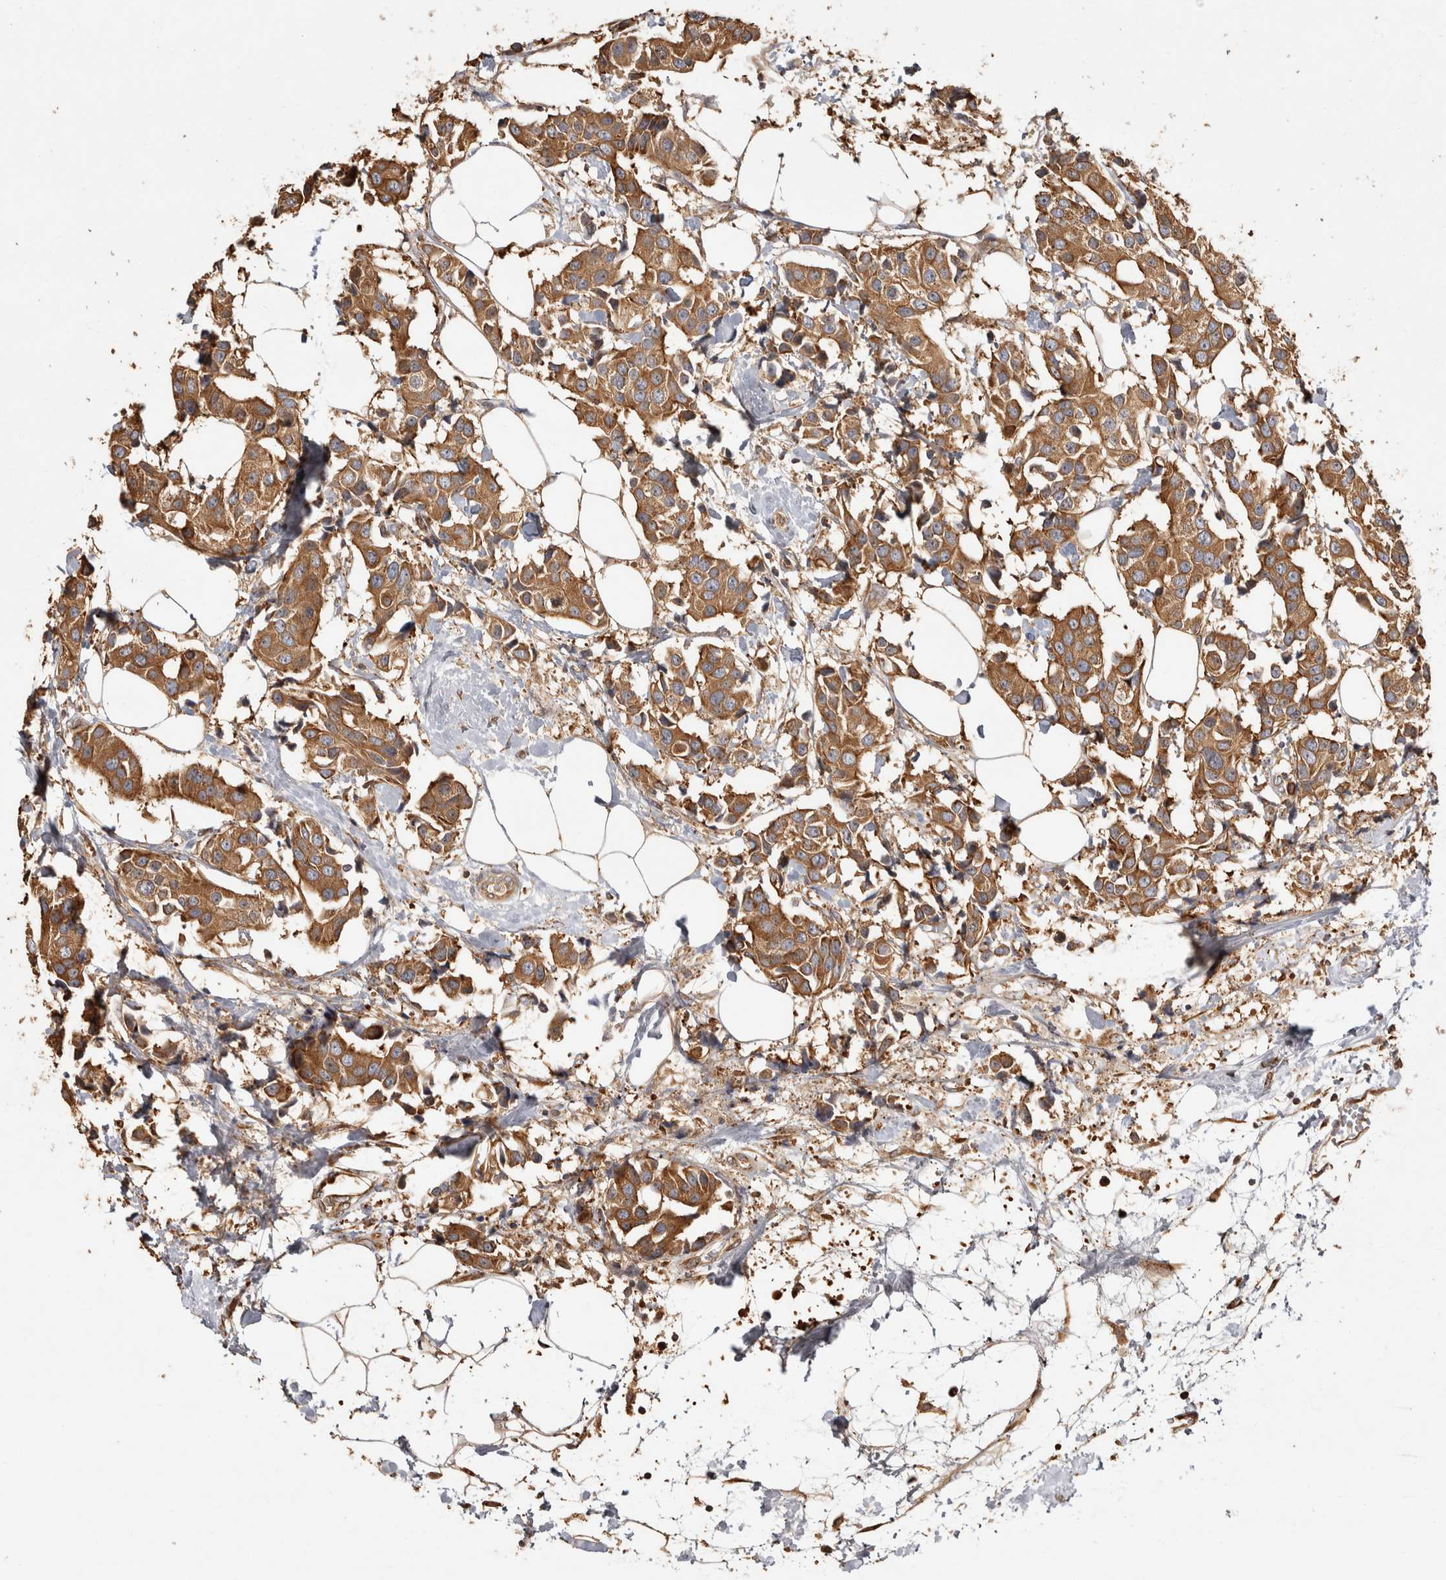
{"staining": {"intensity": "strong", "quantity": ">75%", "location": "cytoplasmic/membranous"}, "tissue": "breast cancer", "cell_type": "Tumor cells", "image_type": "cancer", "snomed": [{"axis": "morphology", "description": "Normal tissue, NOS"}, {"axis": "morphology", "description": "Duct carcinoma"}, {"axis": "topography", "description": "Breast"}], "caption": "Tumor cells demonstrate strong cytoplasmic/membranous staining in approximately >75% of cells in breast cancer (infiltrating ductal carcinoma).", "gene": "CAMSAP2", "patient": {"sex": "female", "age": 39}}